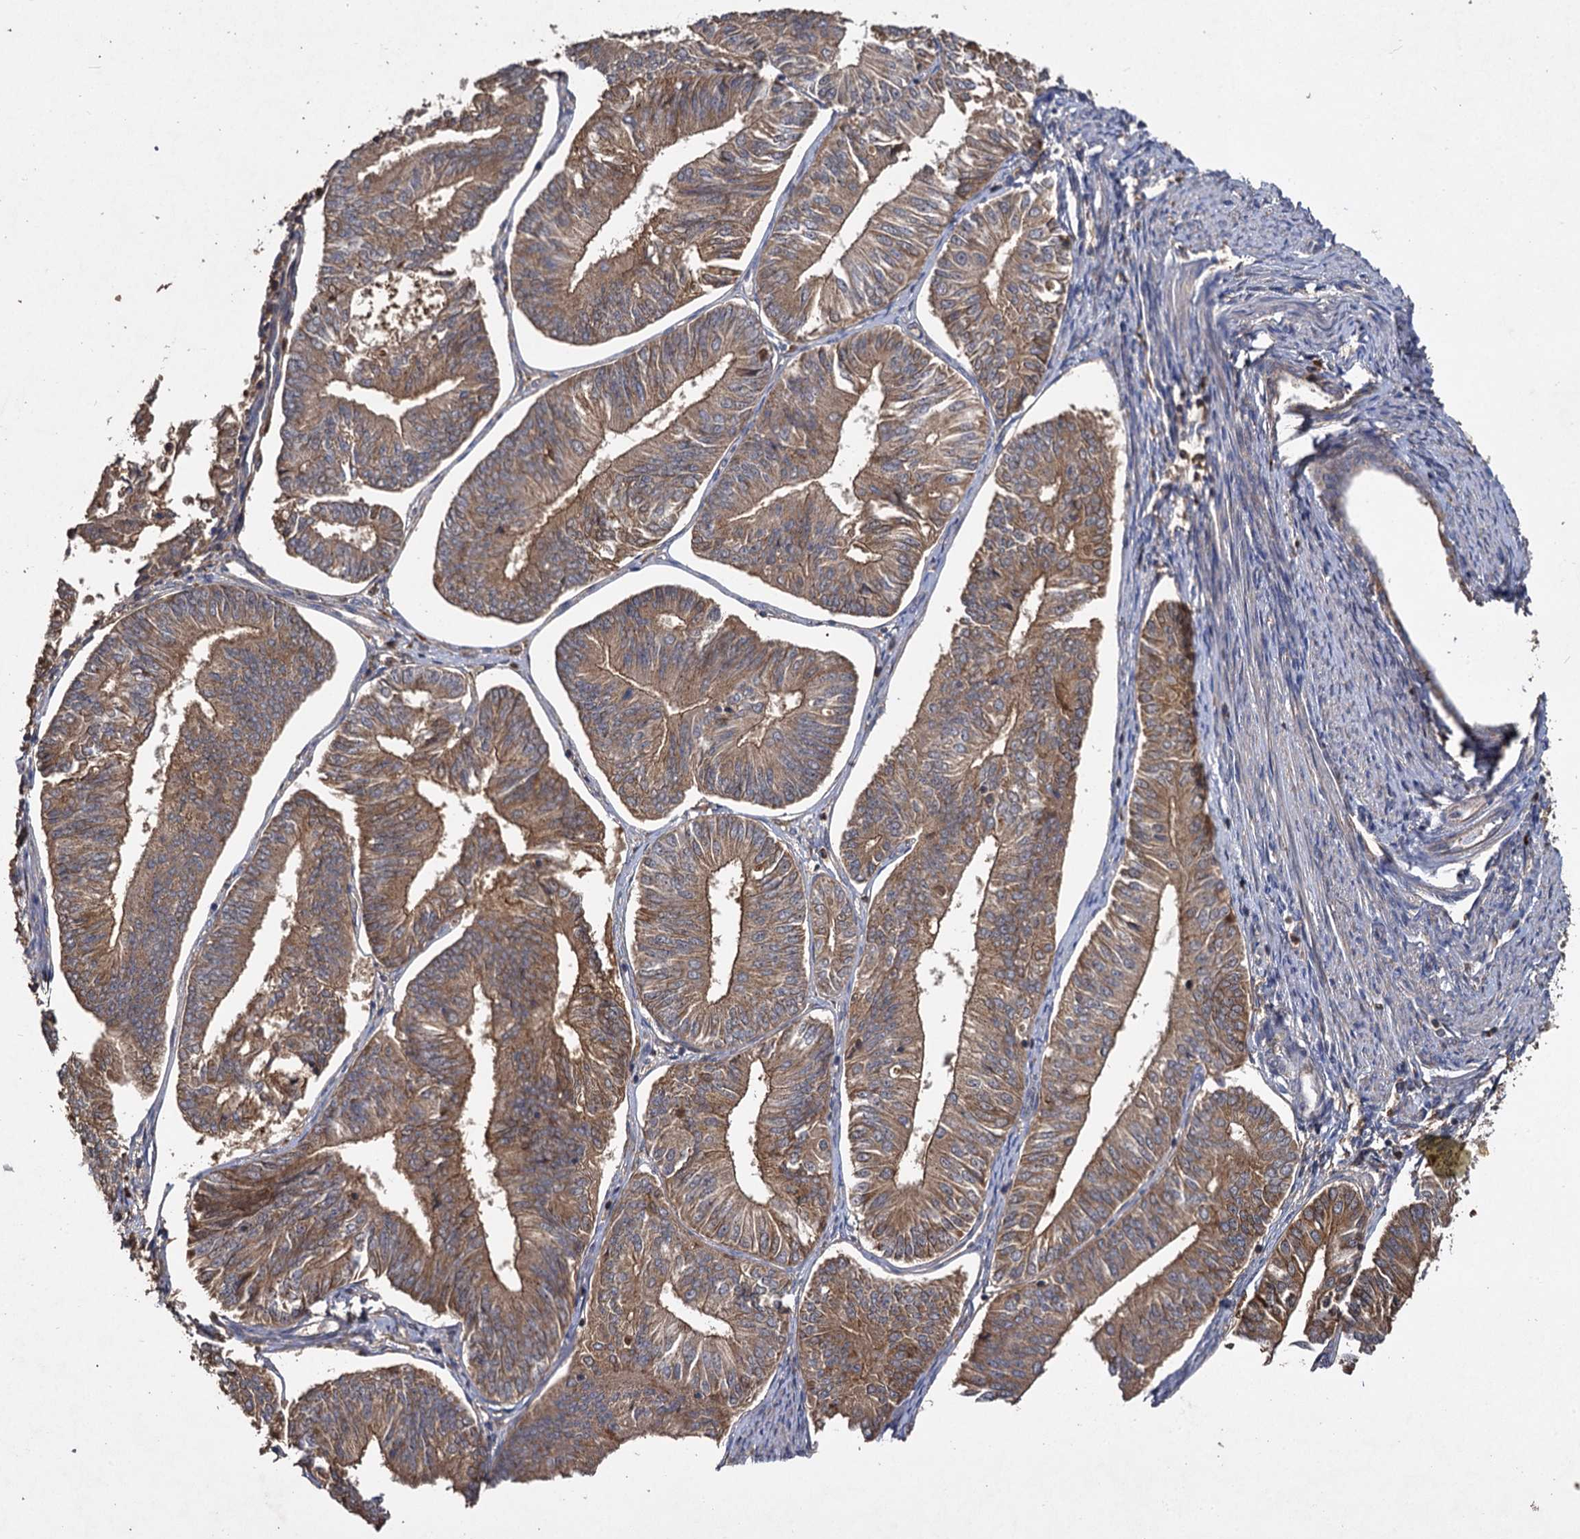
{"staining": {"intensity": "moderate", "quantity": ">75%", "location": "cytoplasmic/membranous"}, "tissue": "endometrial cancer", "cell_type": "Tumor cells", "image_type": "cancer", "snomed": [{"axis": "morphology", "description": "Adenocarcinoma, NOS"}, {"axis": "topography", "description": "Endometrium"}], "caption": "Endometrial adenocarcinoma stained with a protein marker exhibits moderate staining in tumor cells.", "gene": "GCLC", "patient": {"sex": "female", "age": 58}}